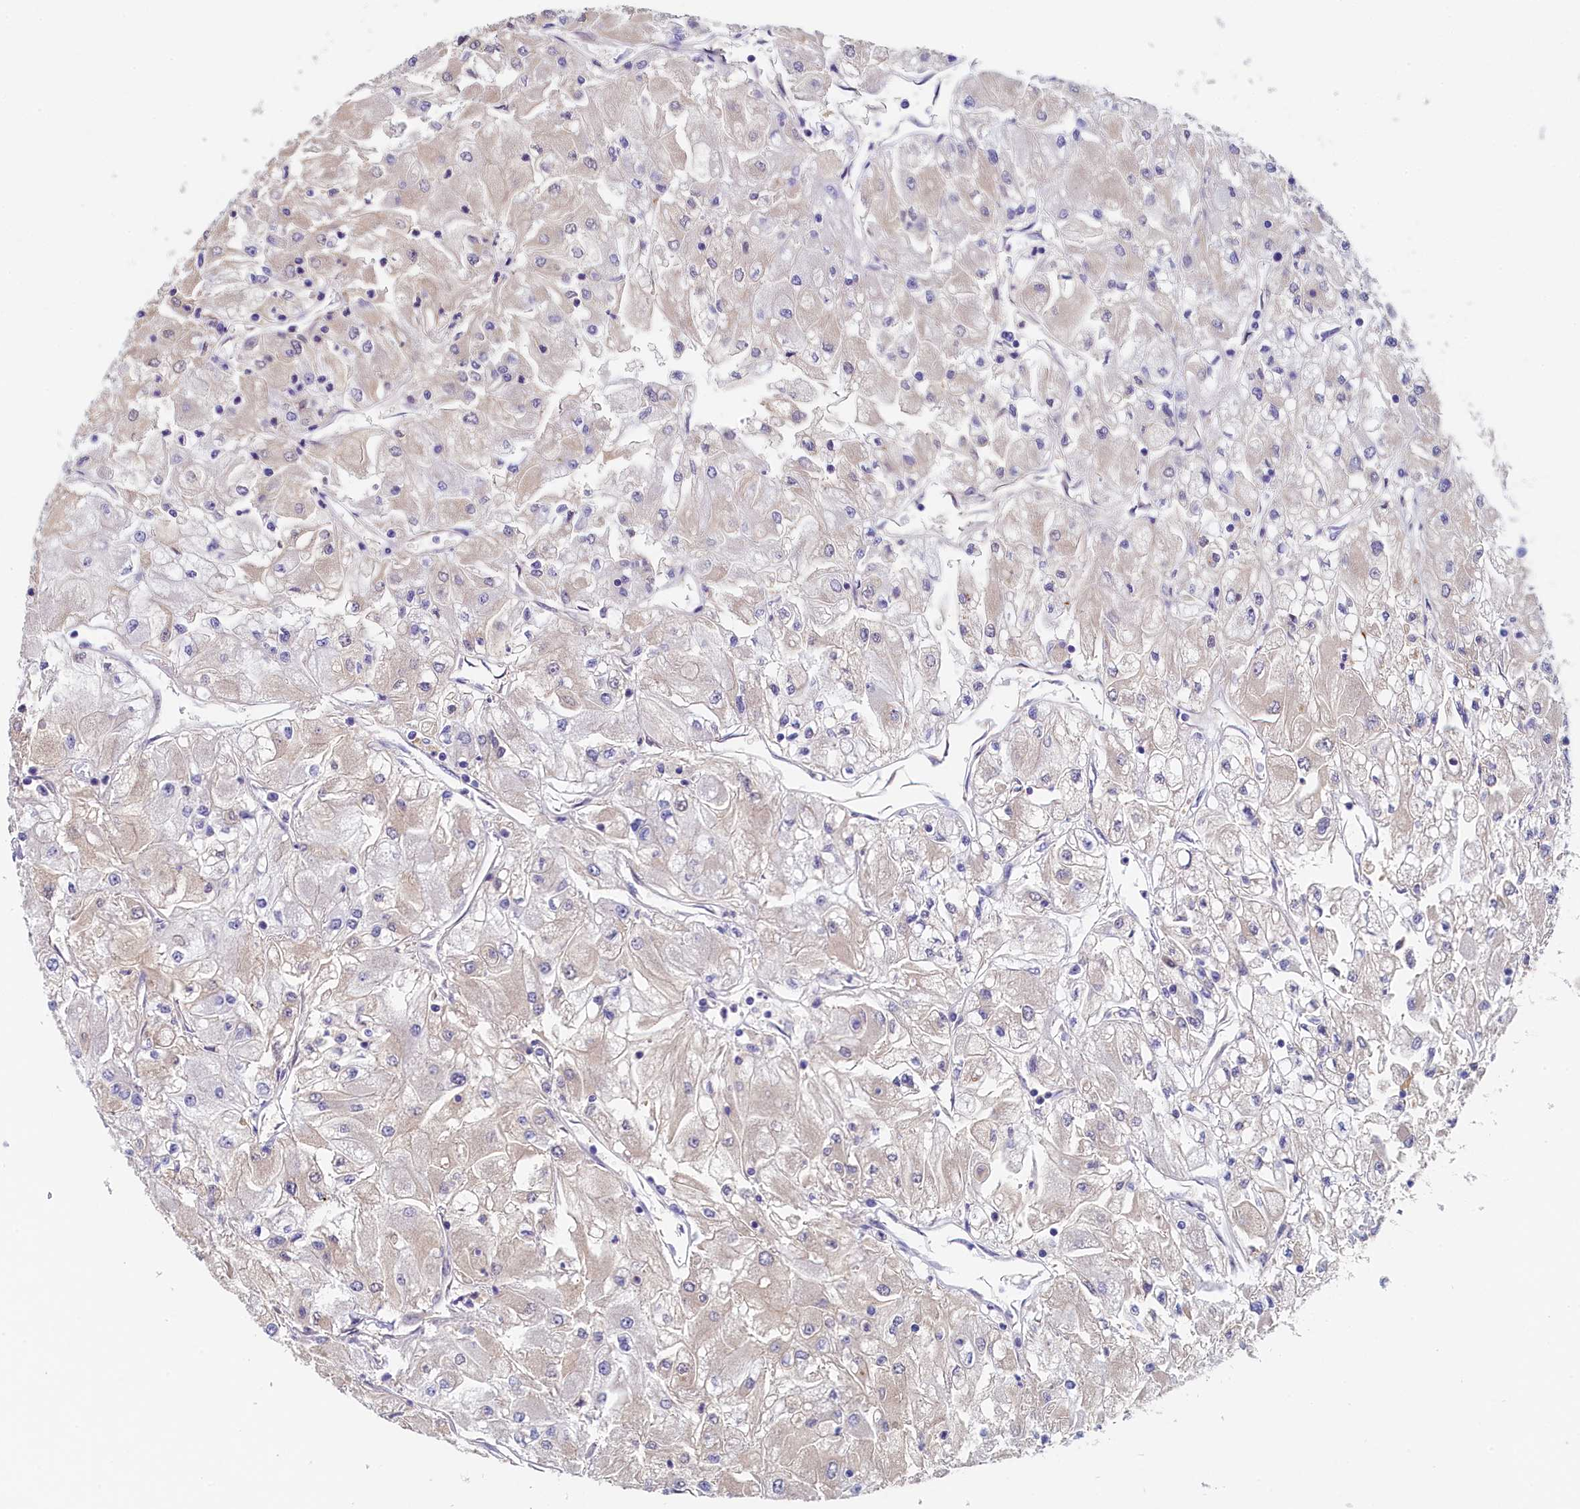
{"staining": {"intensity": "negative", "quantity": "none", "location": "none"}, "tissue": "renal cancer", "cell_type": "Tumor cells", "image_type": "cancer", "snomed": [{"axis": "morphology", "description": "Adenocarcinoma, NOS"}, {"axis": "topography", "description": "Kidney"}], "caption": "There is no significant staining in tumor cells of renal adenocarcinoma.", "gene": "GUCA1C", "patient": {"sex": "male", "age": 80}}